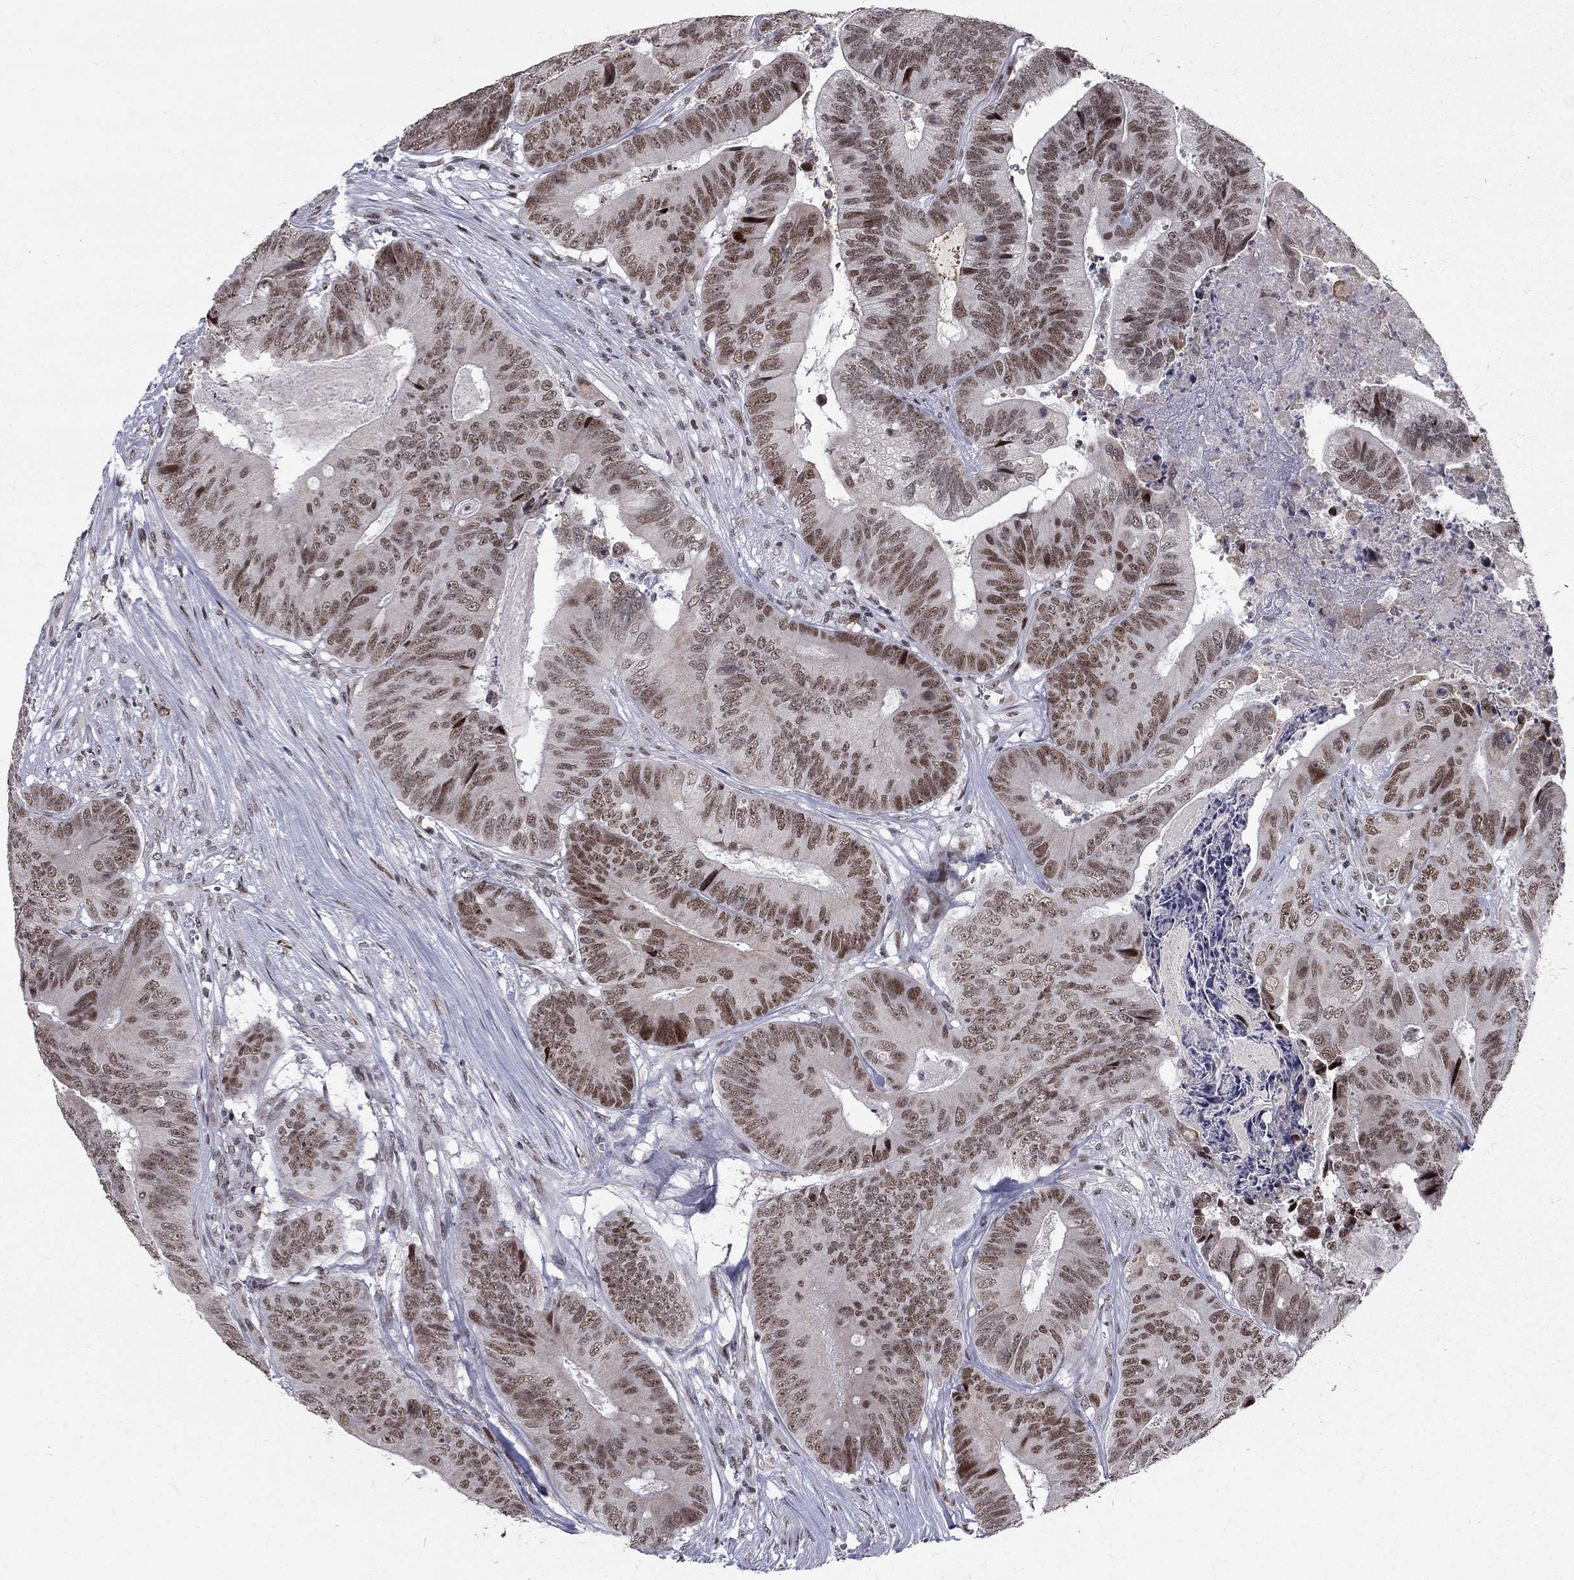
{"staining": {"intensity": "strong", "quantity": "25%-75%", "location": "nuclear"}, "tissue": "colorectal cancer", "cell_type": "Tumor cells", "image_type": "cancer", "snomed": [{"axis": "morphology", "description": "Adenocarcinoma, NOS"}, {"axis": "topography", "description": "Colon"}], "caption": "Colorectal adenocarcinoma stained with a protein marker shows strong staining in tumor cells.", "gene": "TCEAL1", "patient": {"sex": "male", "age": 84}}